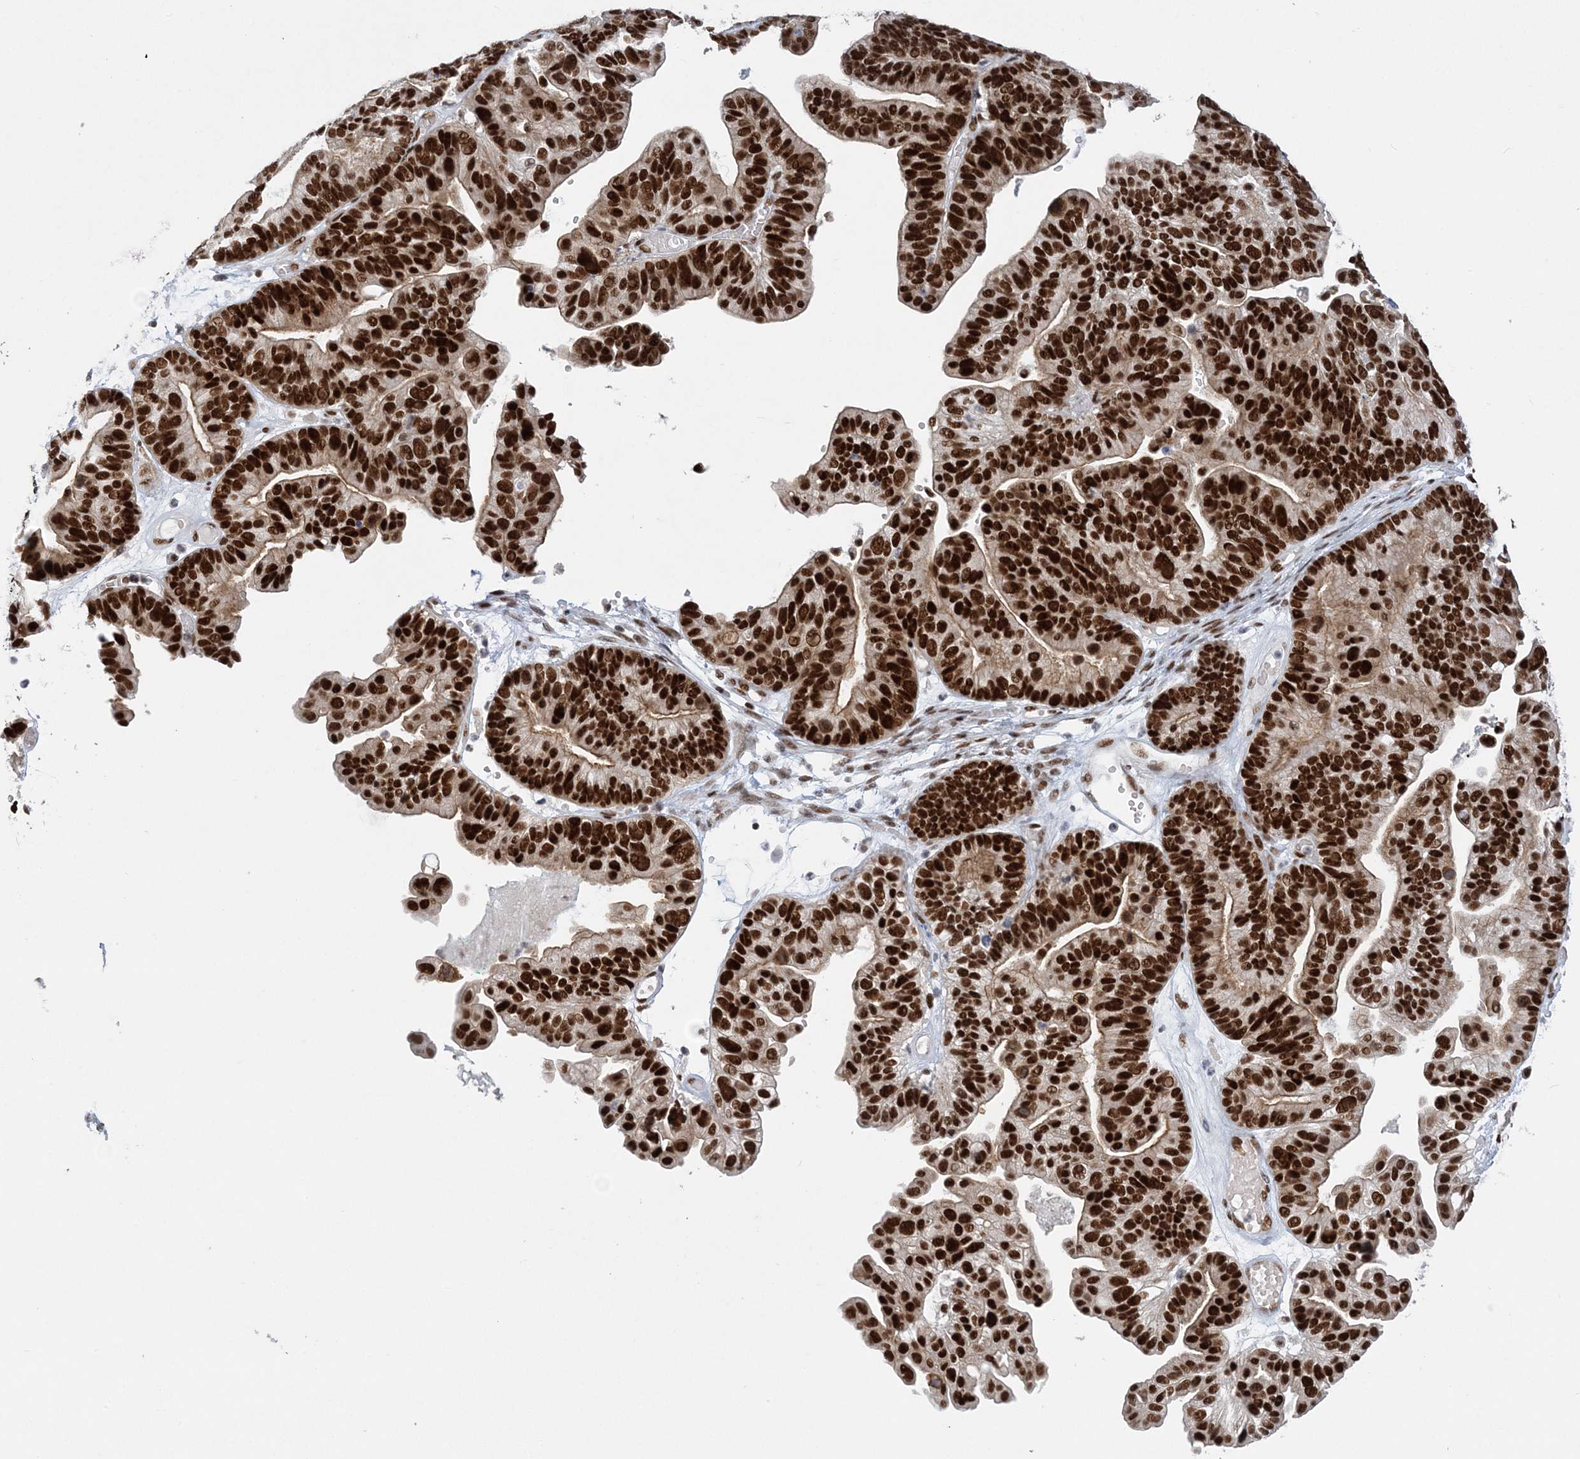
{"staining": {"intensity": "strong", "quantity": ">75%", "location": "nuclear"}, "tissue": "ovarian cancer", "cell_type": "Tumor cells", "image_type": "cancer", "snomed": [{"axis": "morphology", "description": "Cystadenocarcinoma, serous, NOS"}, {"axis": "topography", "description": "Ovary"}], "caption": "Protein analysis of ovarian cancer tissue displays strong nuclear staining in about >75% of tumor cells. (Stains: DAB in brown, nuclei in blue, Microscopy: brightfield microscopy at high magnification).", "gene": "ZBTB7A", "patient": {"sex": "female", "age": 56}}